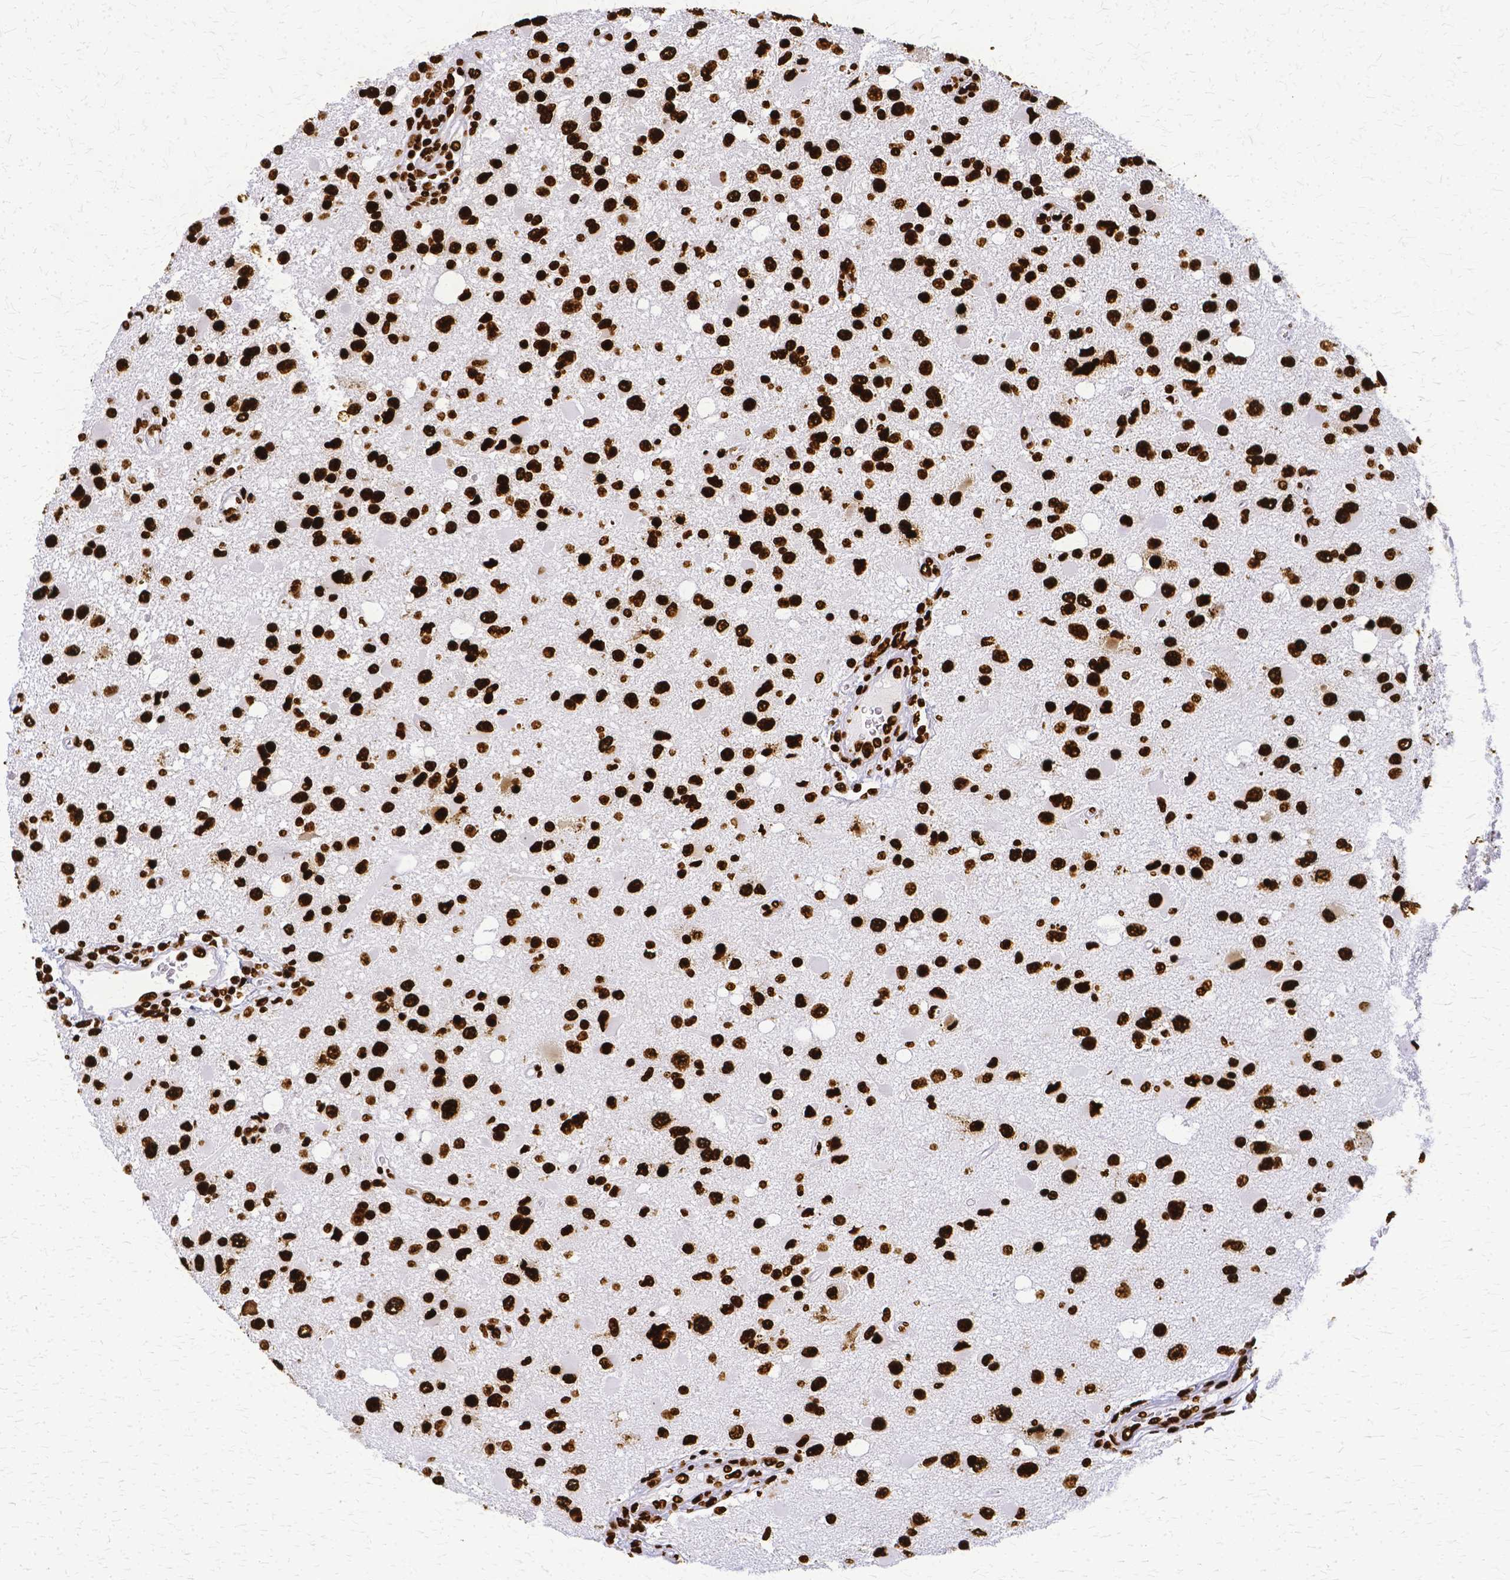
{"staining": {"intensity": "strong", "quantity": ">75%", "location": "nuclear"}, "tissue": "glioma", "cell_type": "Tumor cells", "image_type": "cancer", "snomed": [{"axis": "morphology", "description": "Glioma, malignant, High grade"}, {"axis": "topography", "description": "Brain"}], "caption": "This is a histology image of immunohistochemistry staining of glioma, which shows strong expression in the nuclear of tumor cells.", "gene": "SFPQ", "patient": {"sex": "male", "age": 53}}